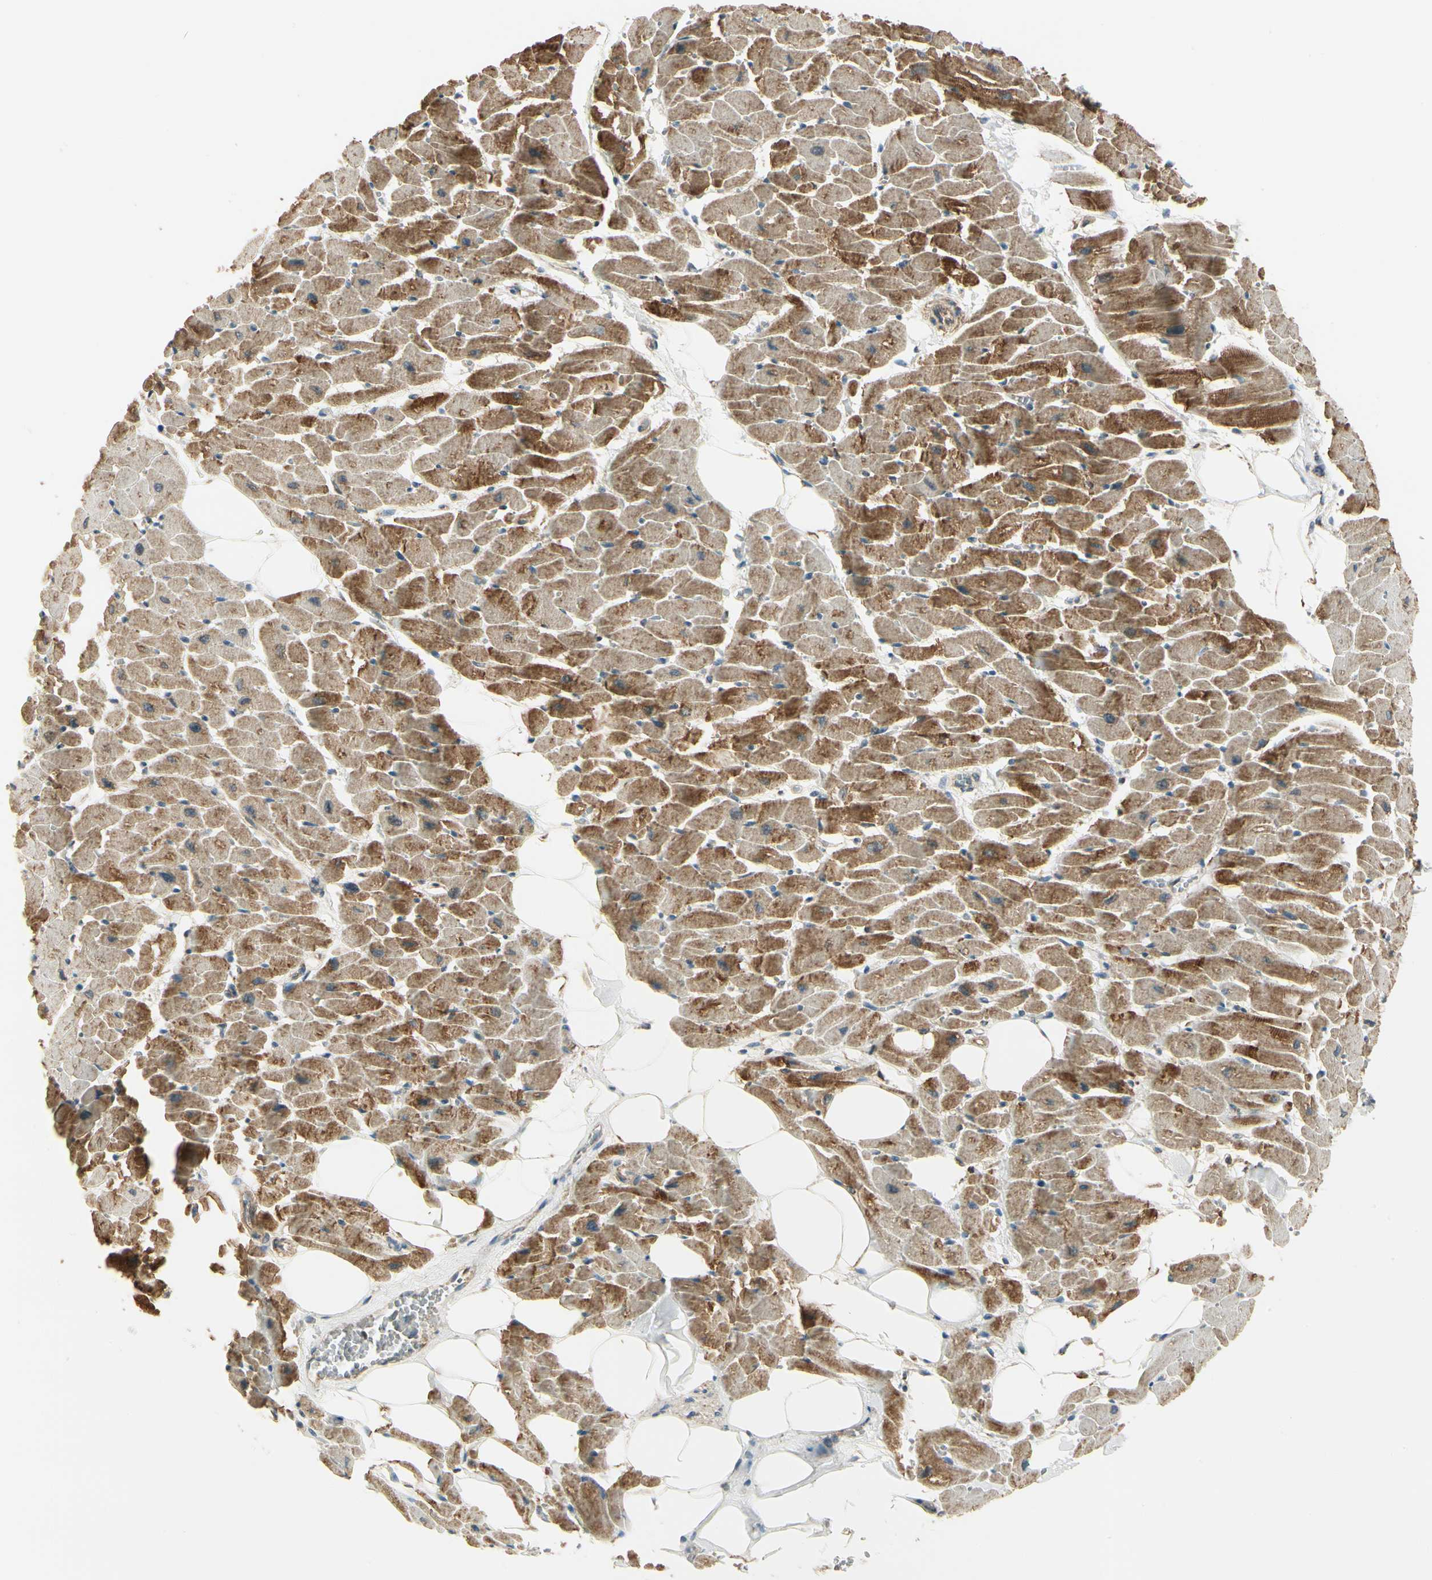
{"staining": {"intensity": "moderate", "quantity": ">75%", "location": "cytoplasmic/membranous"}, "tissue": "heart muscle", "cell_type": "Cardiomyocytes", "image_type": "normal", "snomed": [{"axis": "morphology", "description": "Normal tissue, NOS"}, {"axis": "topography", "description": "Heart"}], "caption": "IHC (DAB) staining of normal human heart muscle exhibits moderate cytoplasmic/membranous protein positivity in approximately >75% of cardiomyocytes. (DAB (3,3'-diaminobenzidine) IHC, brown staining for protein, blue staining for nuclei).", "gene": "EPHB3", "patient": {"sex": "female", "age": 19}}